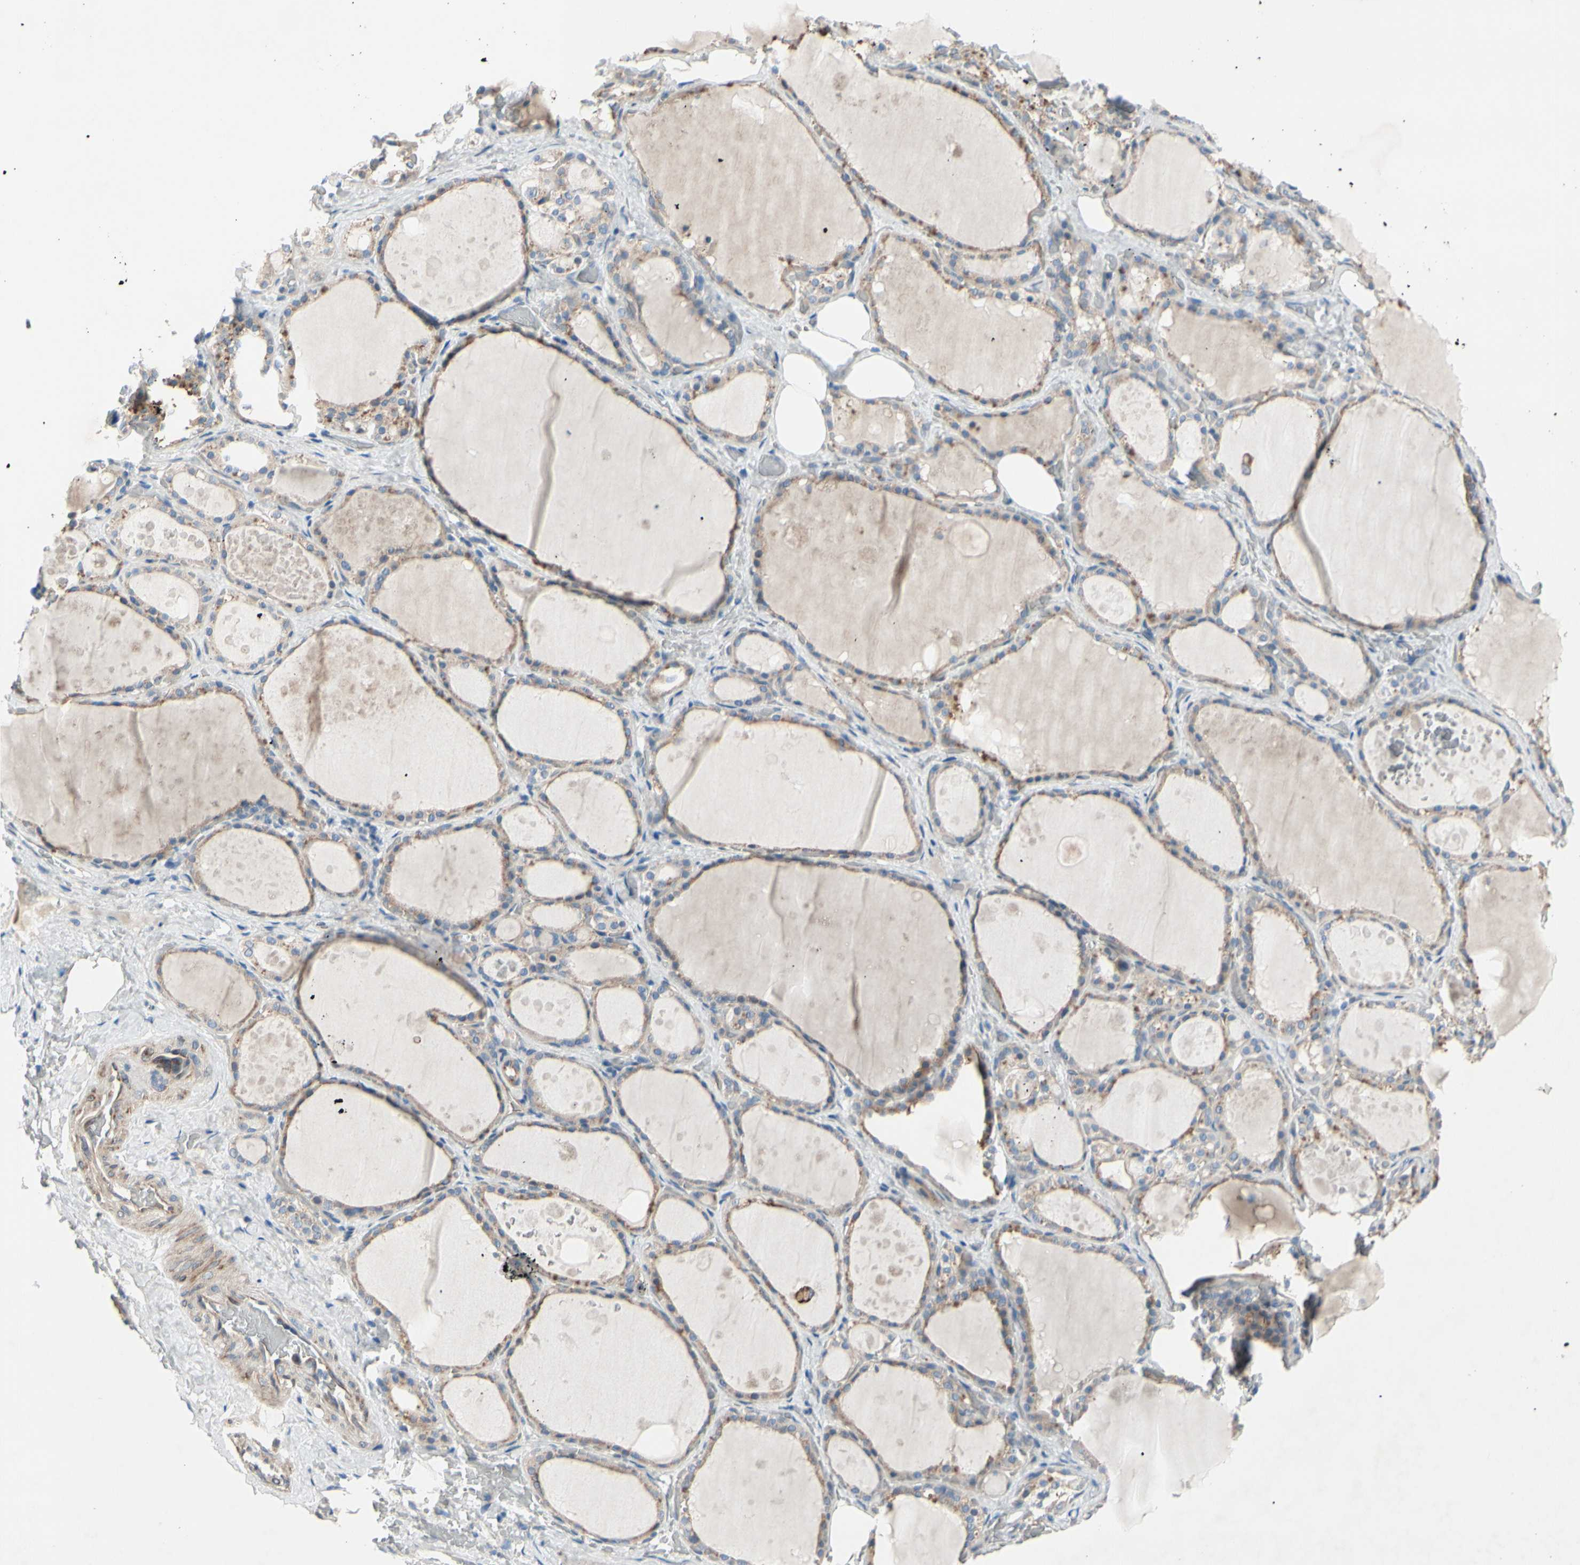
{"staining": {"intensity": "weak", "quantity": ">75%", "location": "cytoplasmic/membranous"}, "tissue": "thyroid gland", "cell_type": "Glandular cells", "image_type": "normal", "snomed": [{"axis": "morphology", "description": "Normal tissue, NOS"}, {"axis": "topography", "description": "Thyroid gland"}], "caption": "Immunohistochemistry staining of benign thyroid gland, which reveals low levels of weak cytoplasmic/membranous staining in about >75% of glandular cells indicating weak cytoplasmic/membranous protein expression. The staining was performed using DAB (brown) for protein detection and nuclei were counterstained in hematoxylin (blue).", "gene": "MAP2", "patient": {"sex": "male", "age": 61}}